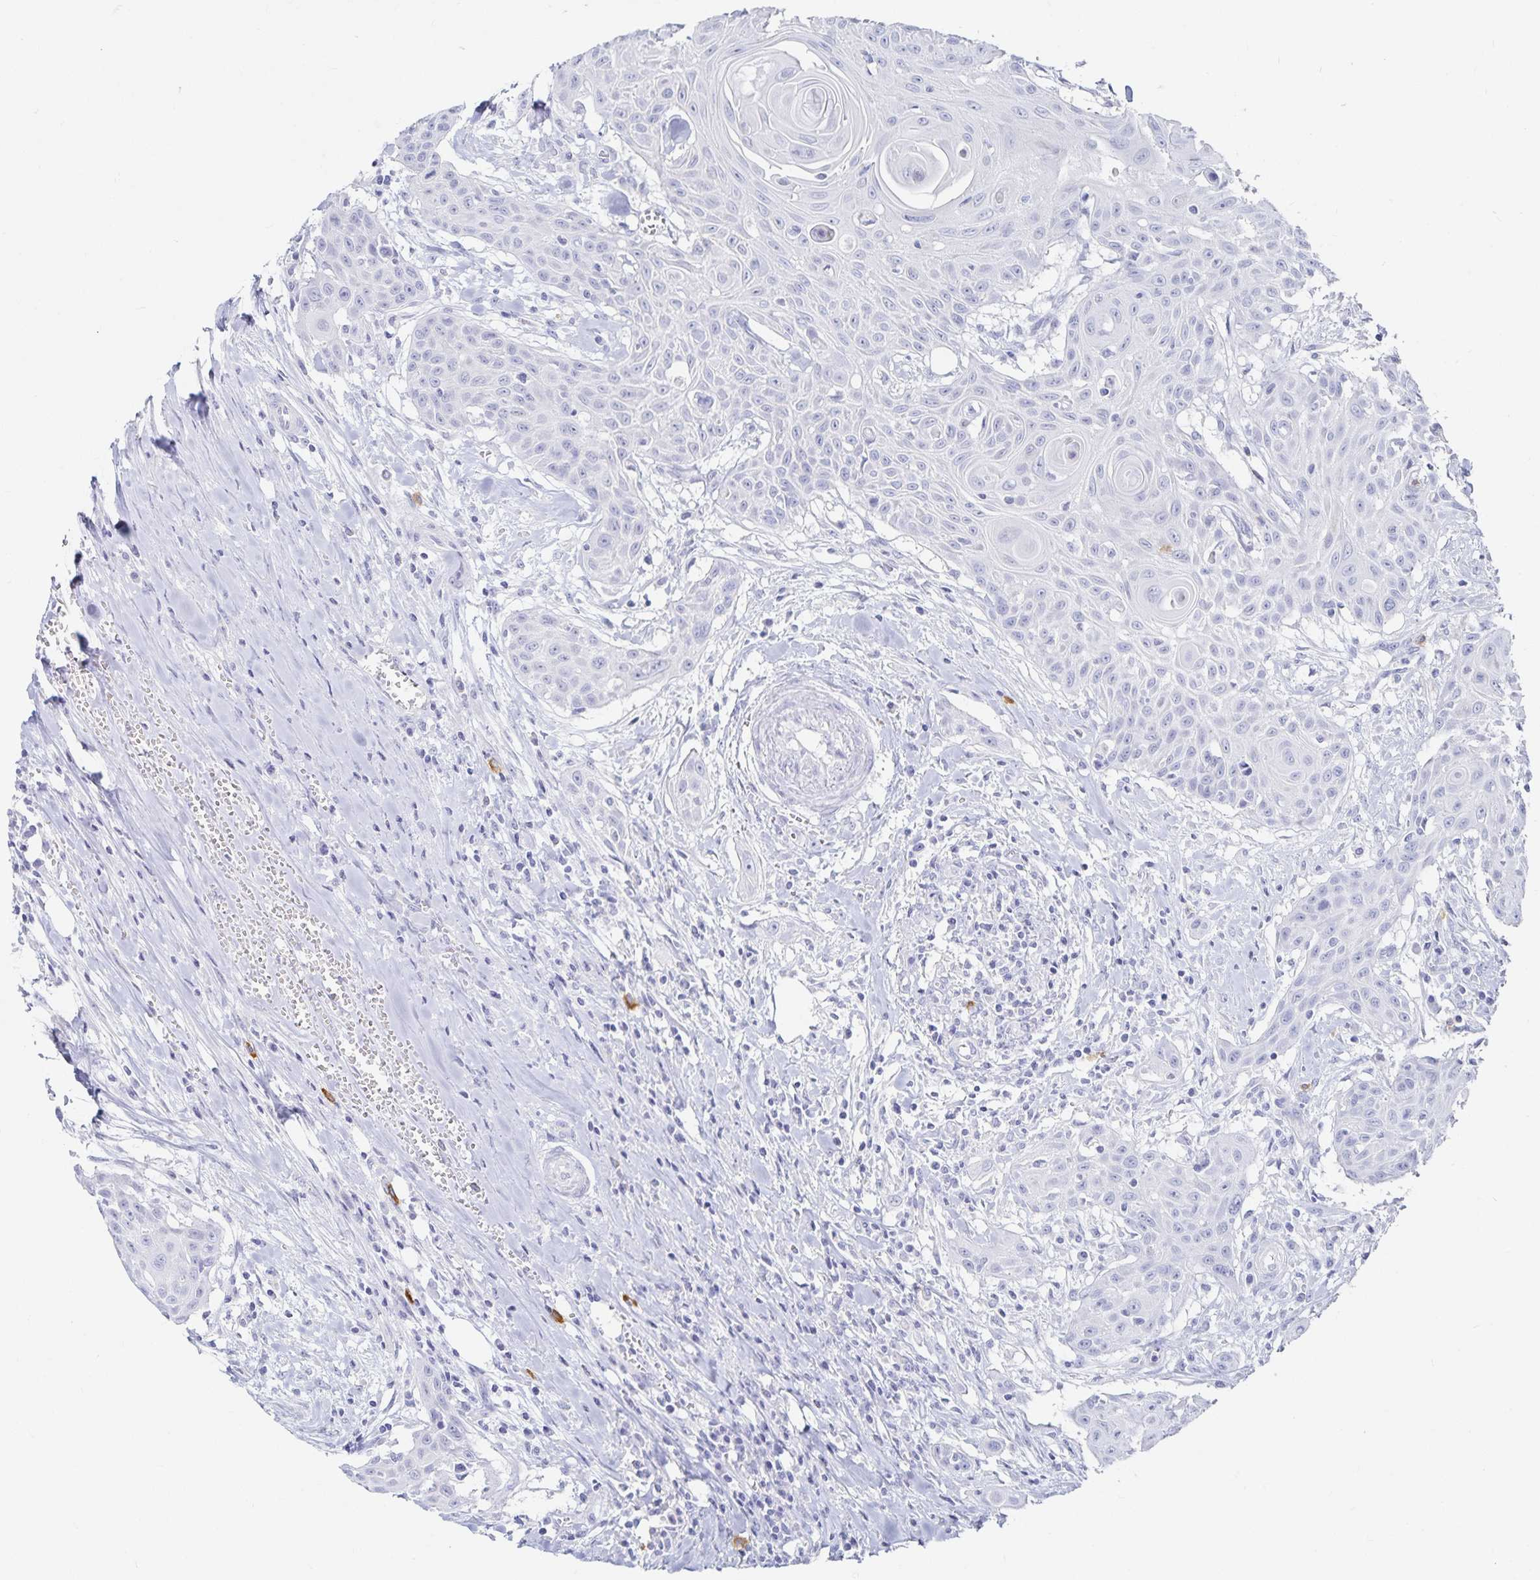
{"staining": {"intensity": "negative", "quantity": "none", "location": "none"}, "tissue": "head and neck cancer", "cell_type": "Tumor cells", "image_type": "cancer", "snomed": [{"axis": "morphology", "description": "Squamous cell carcinoma, NOS"}, {"axis": "topography", "description": "Lymph node"}, {"axis": "topography", "description": "Salivary gland"}, {"axis": "topography", "description": "Head-Neck"}], "caption": "Head and neck squamous cell carcinoma was stained to show a protein in brown. There is no significant staining in tumor cells. The staining was performed using DAB (3,3'-diaminobenzidine) to visualize the protein expression in brown, while the nuclei were stained in blue with hematoxylin (Magnification: 20x).", "gene": "TNIP1", "patient": {"sex": "female", "age": 74}}